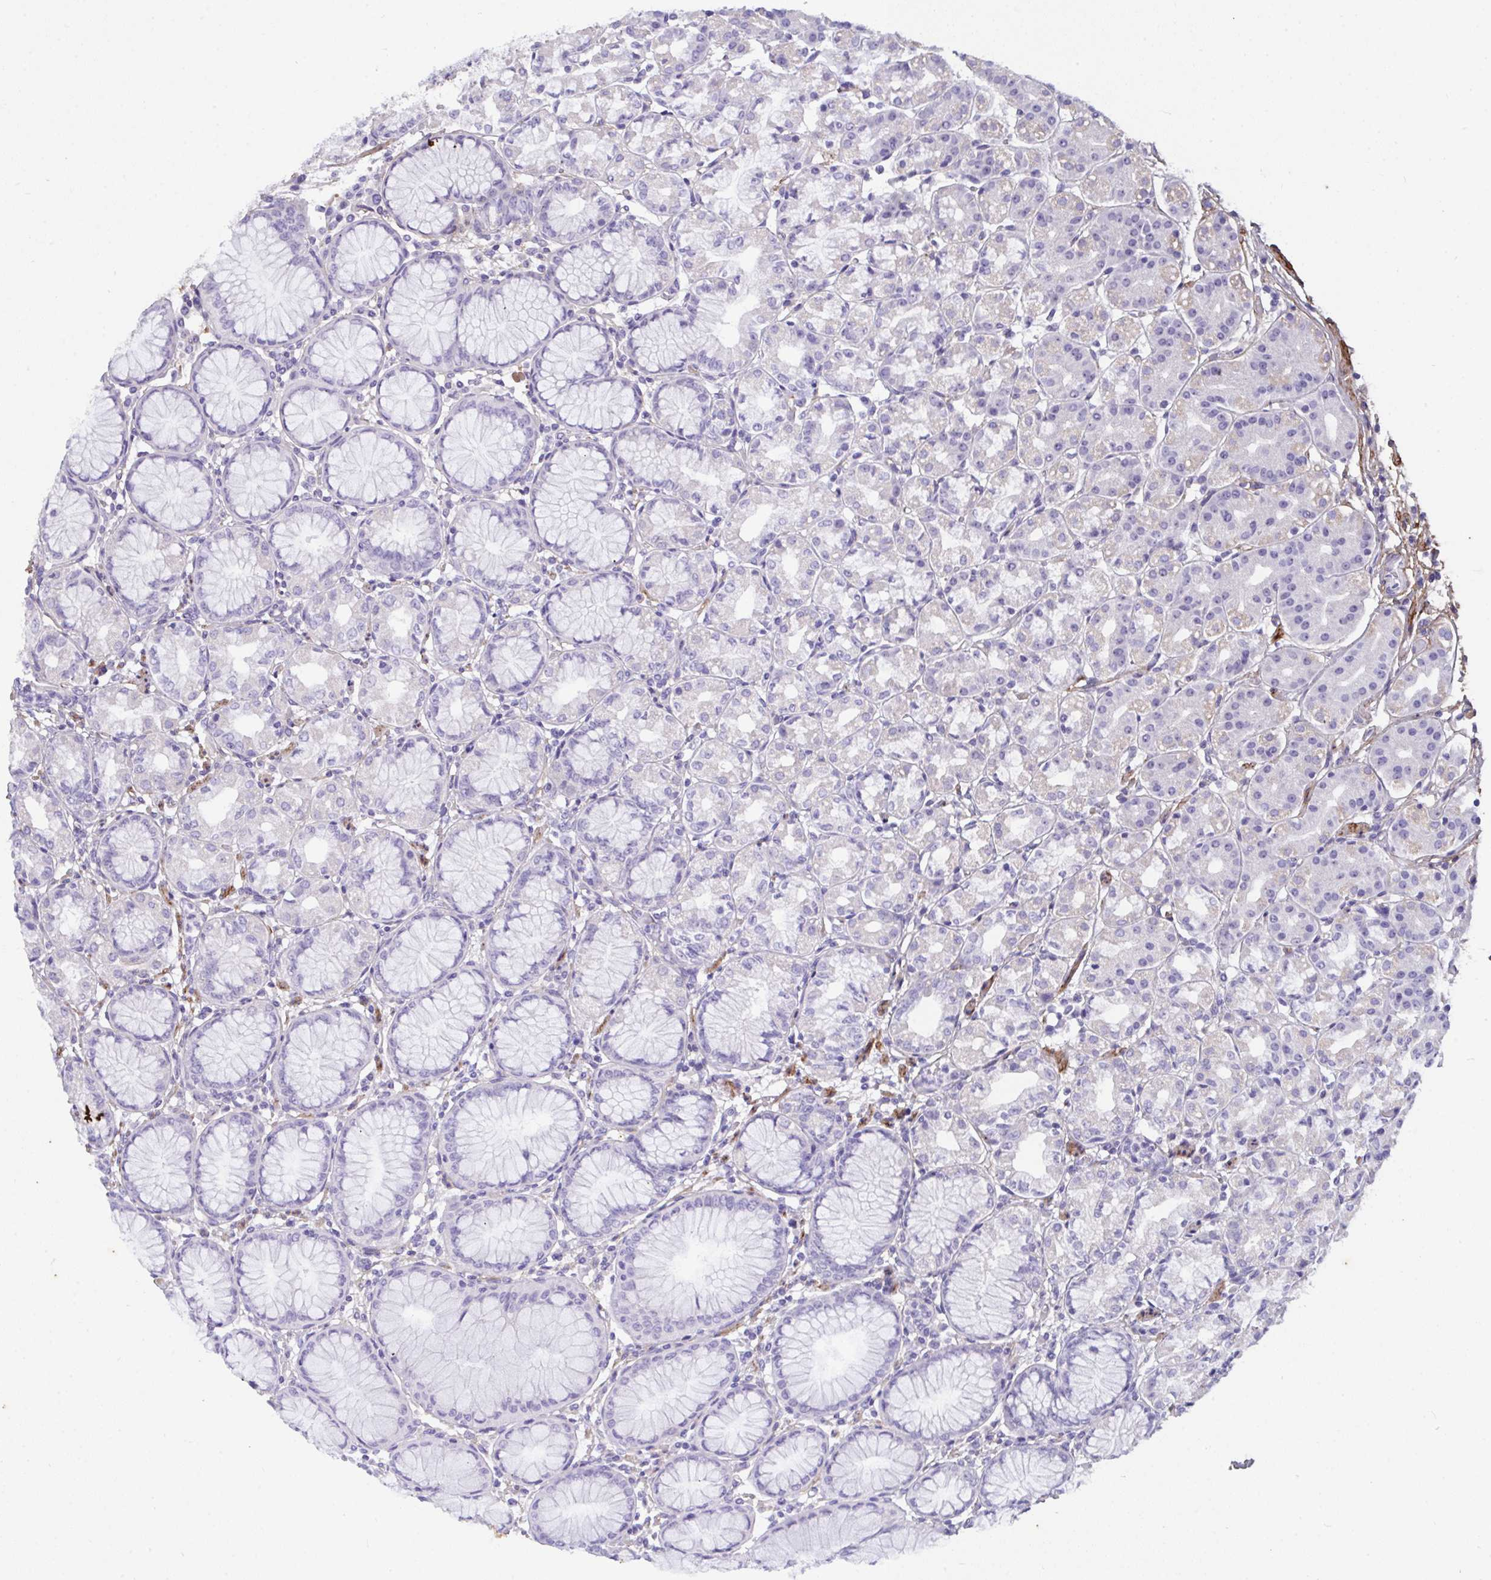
{"staining": {"intensity": "negative", "quantity": "none", "location": "none"}, "tissue": "stomach", "cell_type": "Glandular cells", "image_type": "normal", "snomed": [{"axis": "morphology", "description": "Normal tissue, NOS"}, {"axis": "topography", "description": "Stomach"}], "caption": "Stomach stained for a protein using immunohistochemistry exhibits no positivity glandular cells.", "gene": "LHFPL6", "patient": {"sex": "female", "age": 57}}